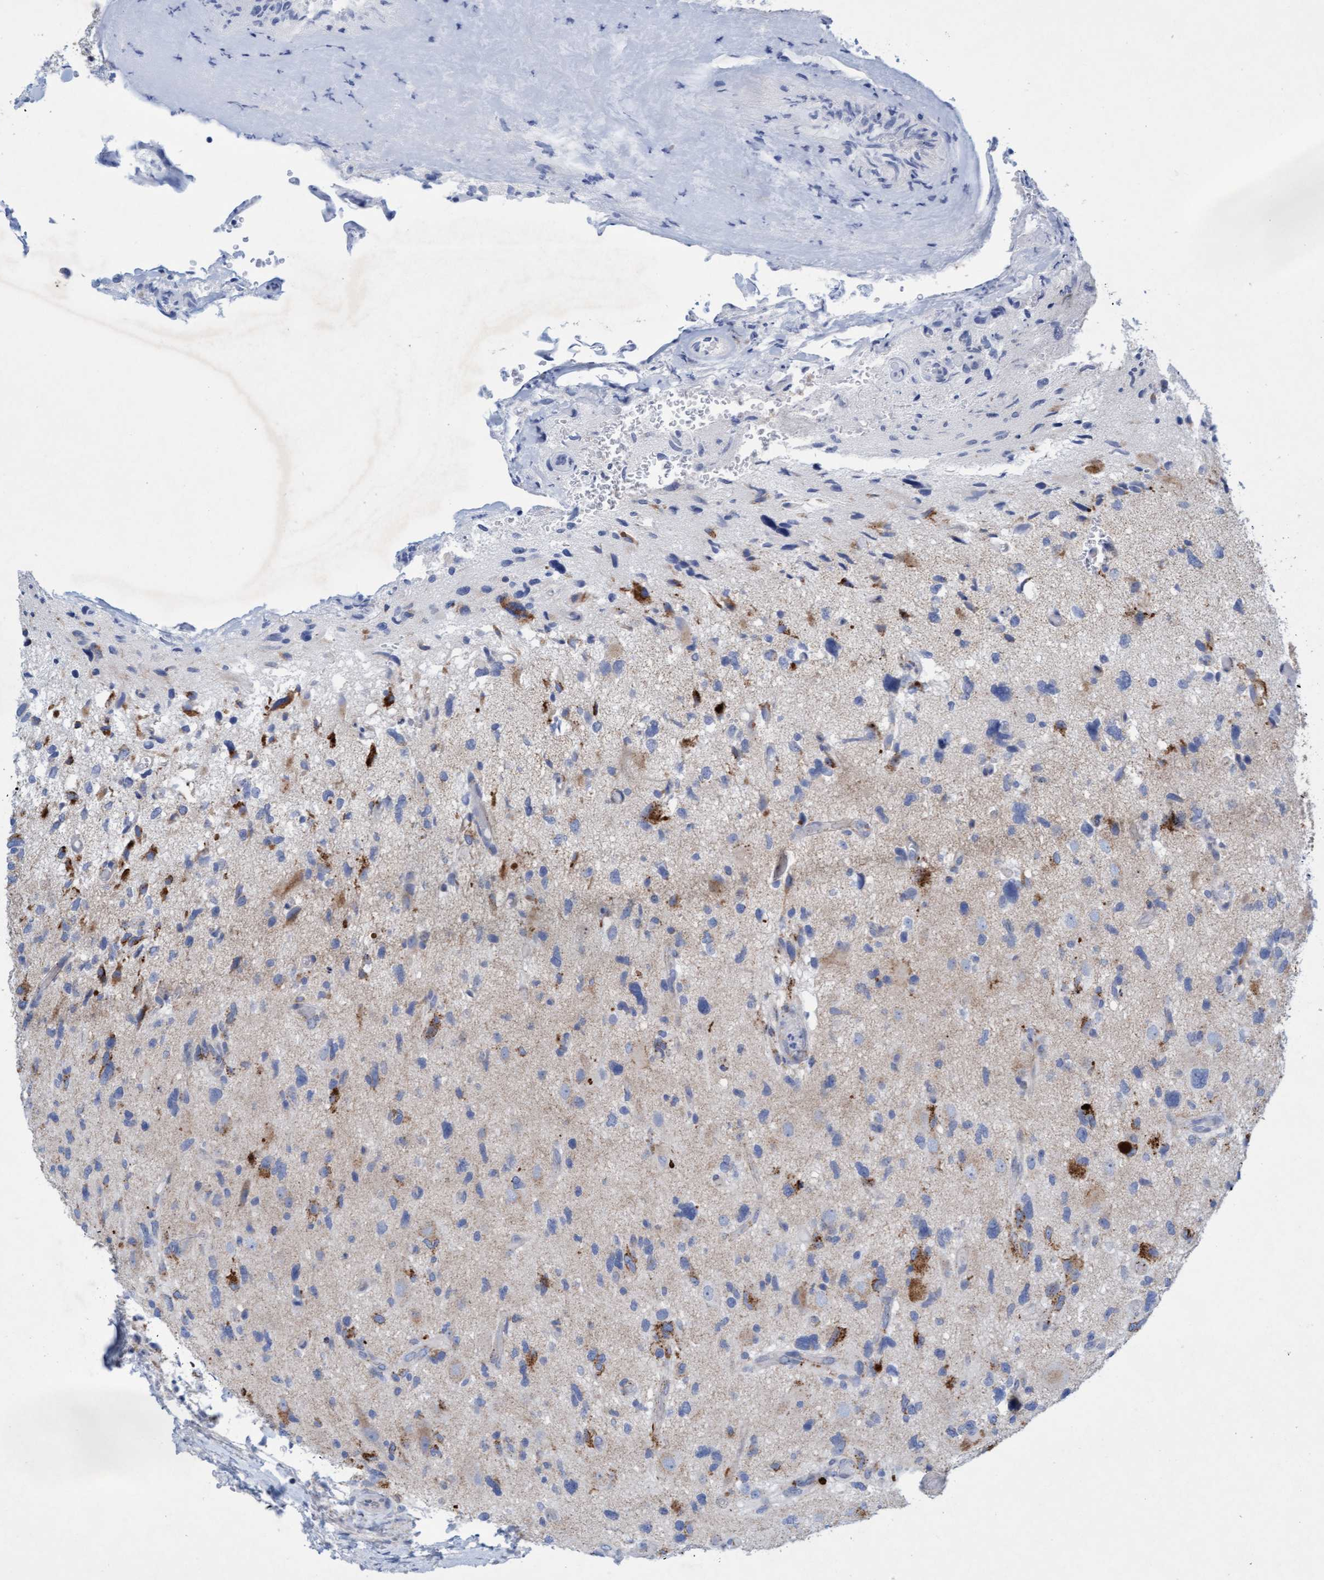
{"staining": {"intensity": "strong", "quantity": "<25%", "location": "cytoplasmic/membranous"}, "tissue": "glioma", "cell_type": "Tumor cells", "image_type": "cancer", "snomed": [{"axis": "morphology", "description": "Glioma, malignant, High grade"}, {"axis": "topography", "description": "Brain"}], "caption": "Tumor cells show strong cytoplasmic/membranous positivity in approximately <25% of cells in glioma.", "gene": "SGSH", "patient": {"sex": "male", "age": 33}}